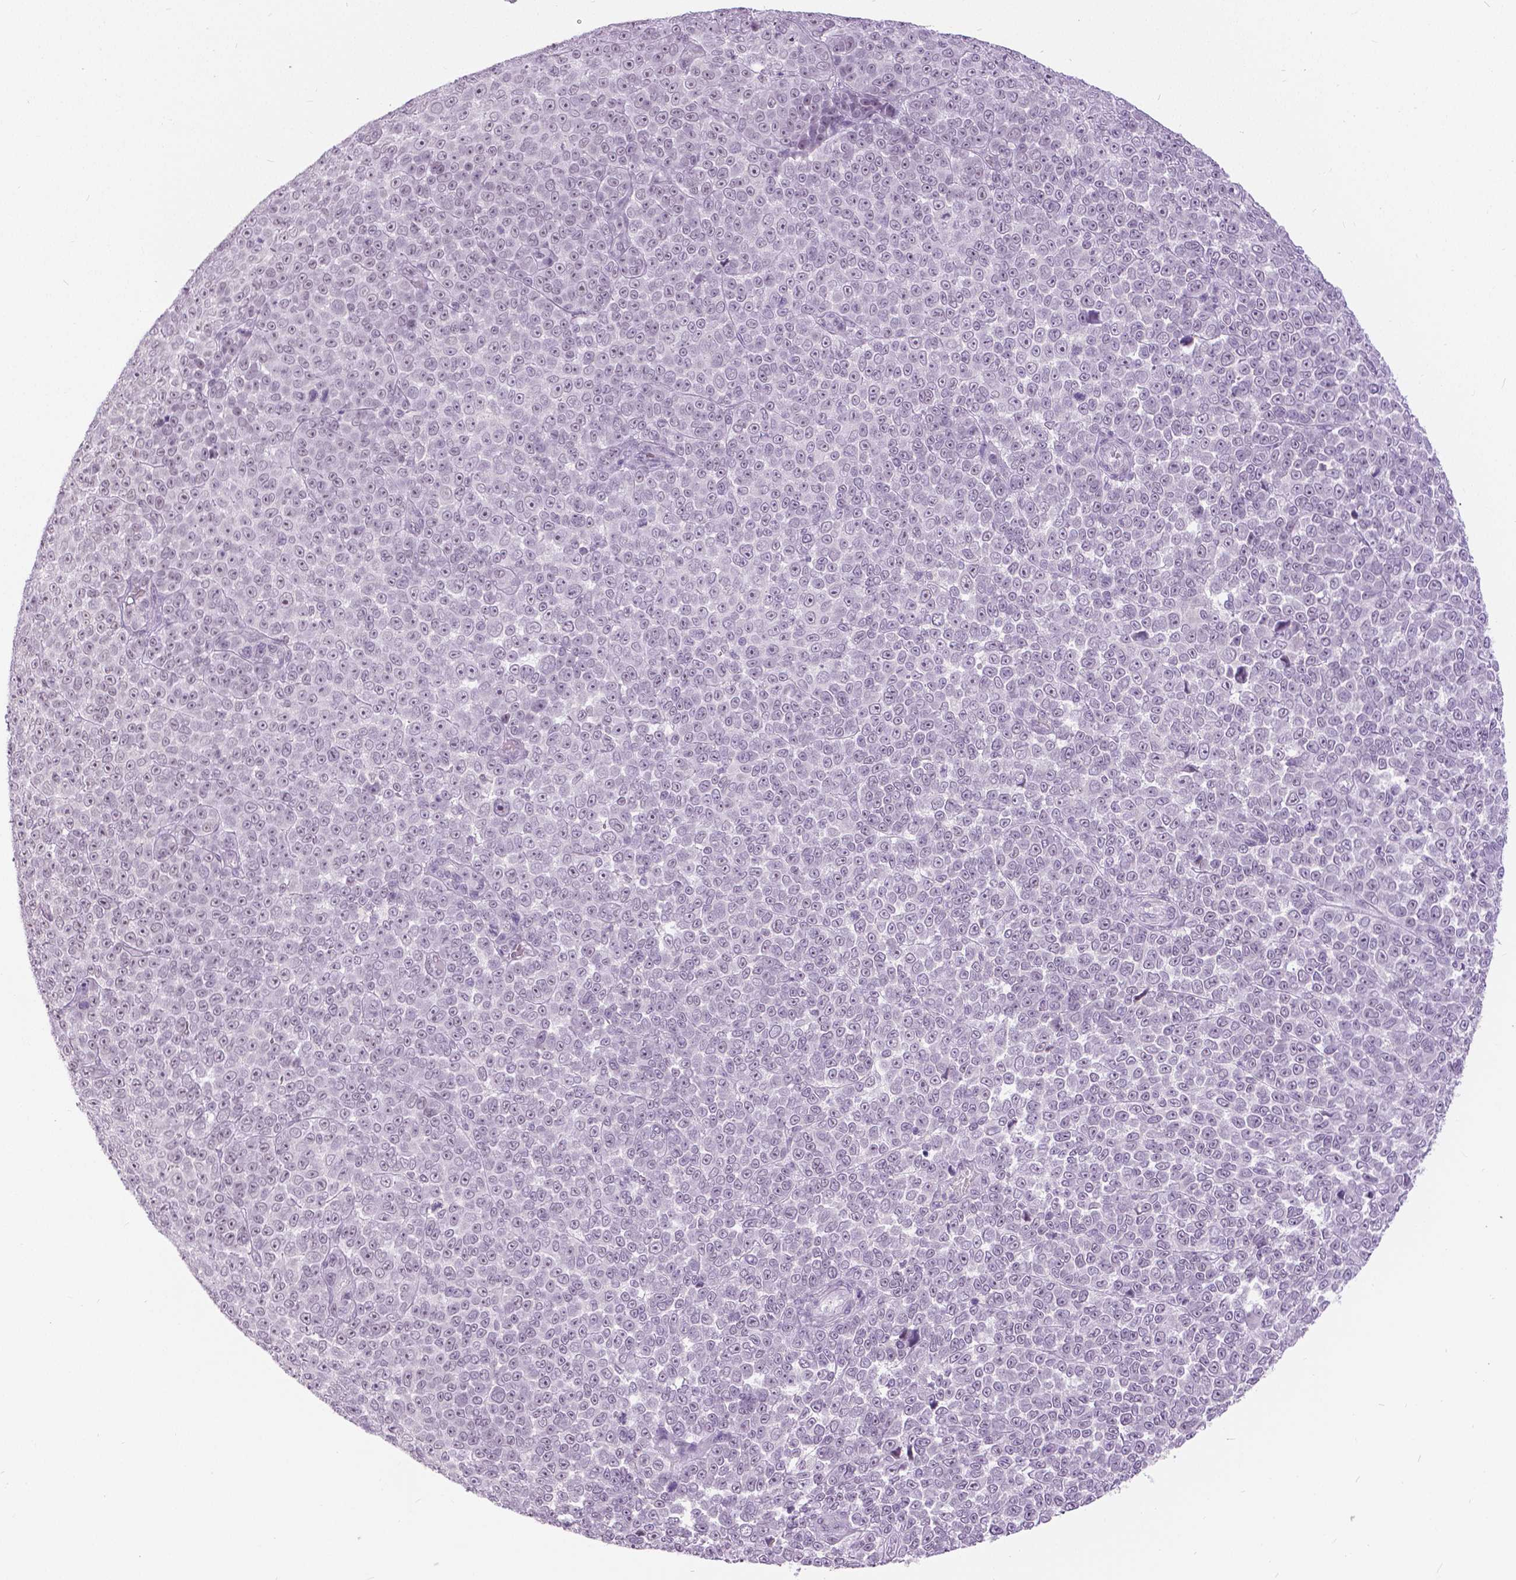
{"staining": {"intensity": "negative", "quantity": "none", "location": "none"}, "tissue": "melanoma", "cell_type": "Tumor cells", "image_type": "cancer", "snomed": [{"axis": "morphology", "description": "Malignant melanoma, NOS"}, {"axis": "topography", "description": "Skin"}], "caption": "Immunohistochemistry micrograph of melanoma stained for a protein (brown), which shows no expression in tumor cells.", "gene": "MYOM1", "patient": {"sex": "female", "age": 95}}